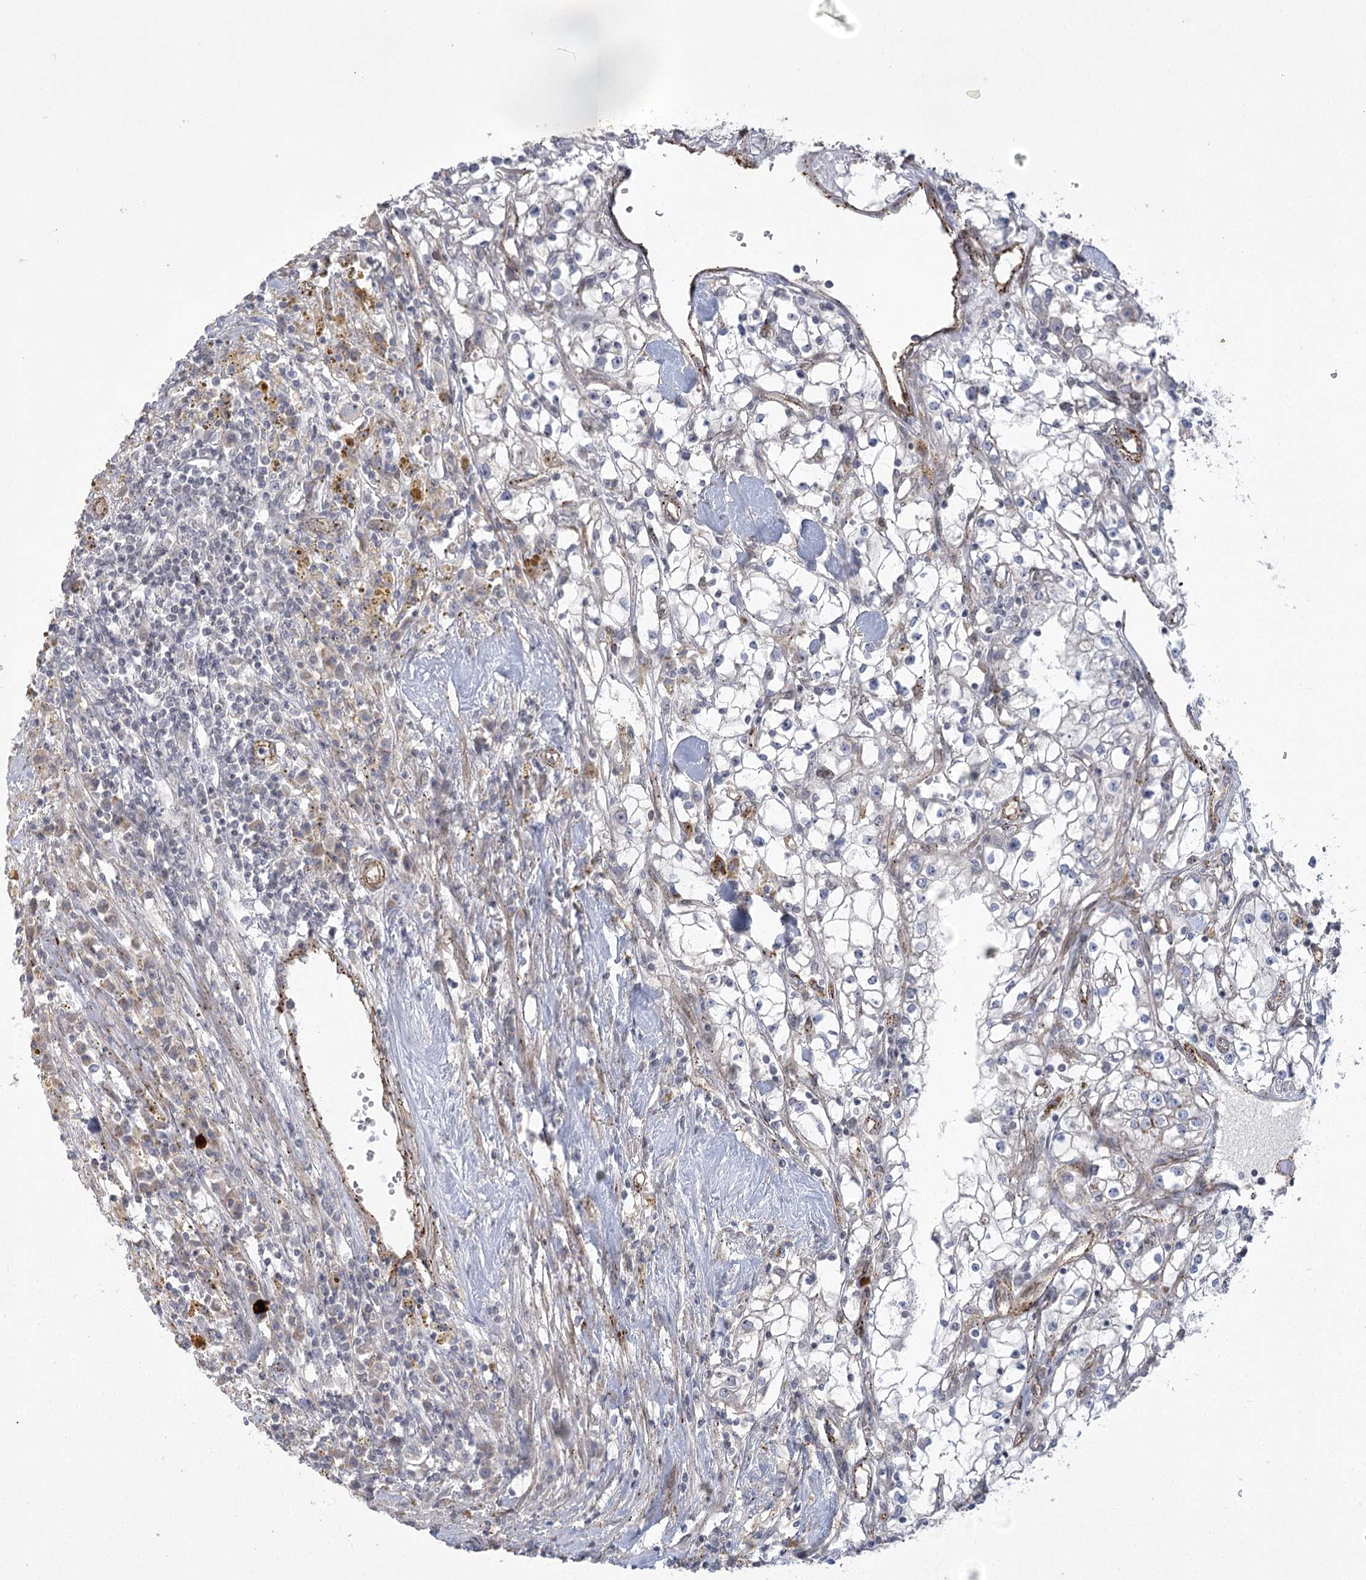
{"staining": {"intensity": "negative", "quantity": "none", "location": "none"}, "tissue": "renal cancer", "cell_type": "Tumor cells", "image_type": "cancer", "snomed": [{"axis": "morphology", "description": "Adenocarcinoma, NOS"}, {"axis": "topography", "description": "Kidney"}], "caption": "There is no significant staining in tumor cells of renal cancer. The staining was performed using DAB (3,3'-diaminobenzidine) to visualize the protein expression in brown, while the nuclei were stained in blue with hematoxylin (Magnification: 20x).", "gene": "AMTN", "patient": {"sex": "male", "age": 56}}